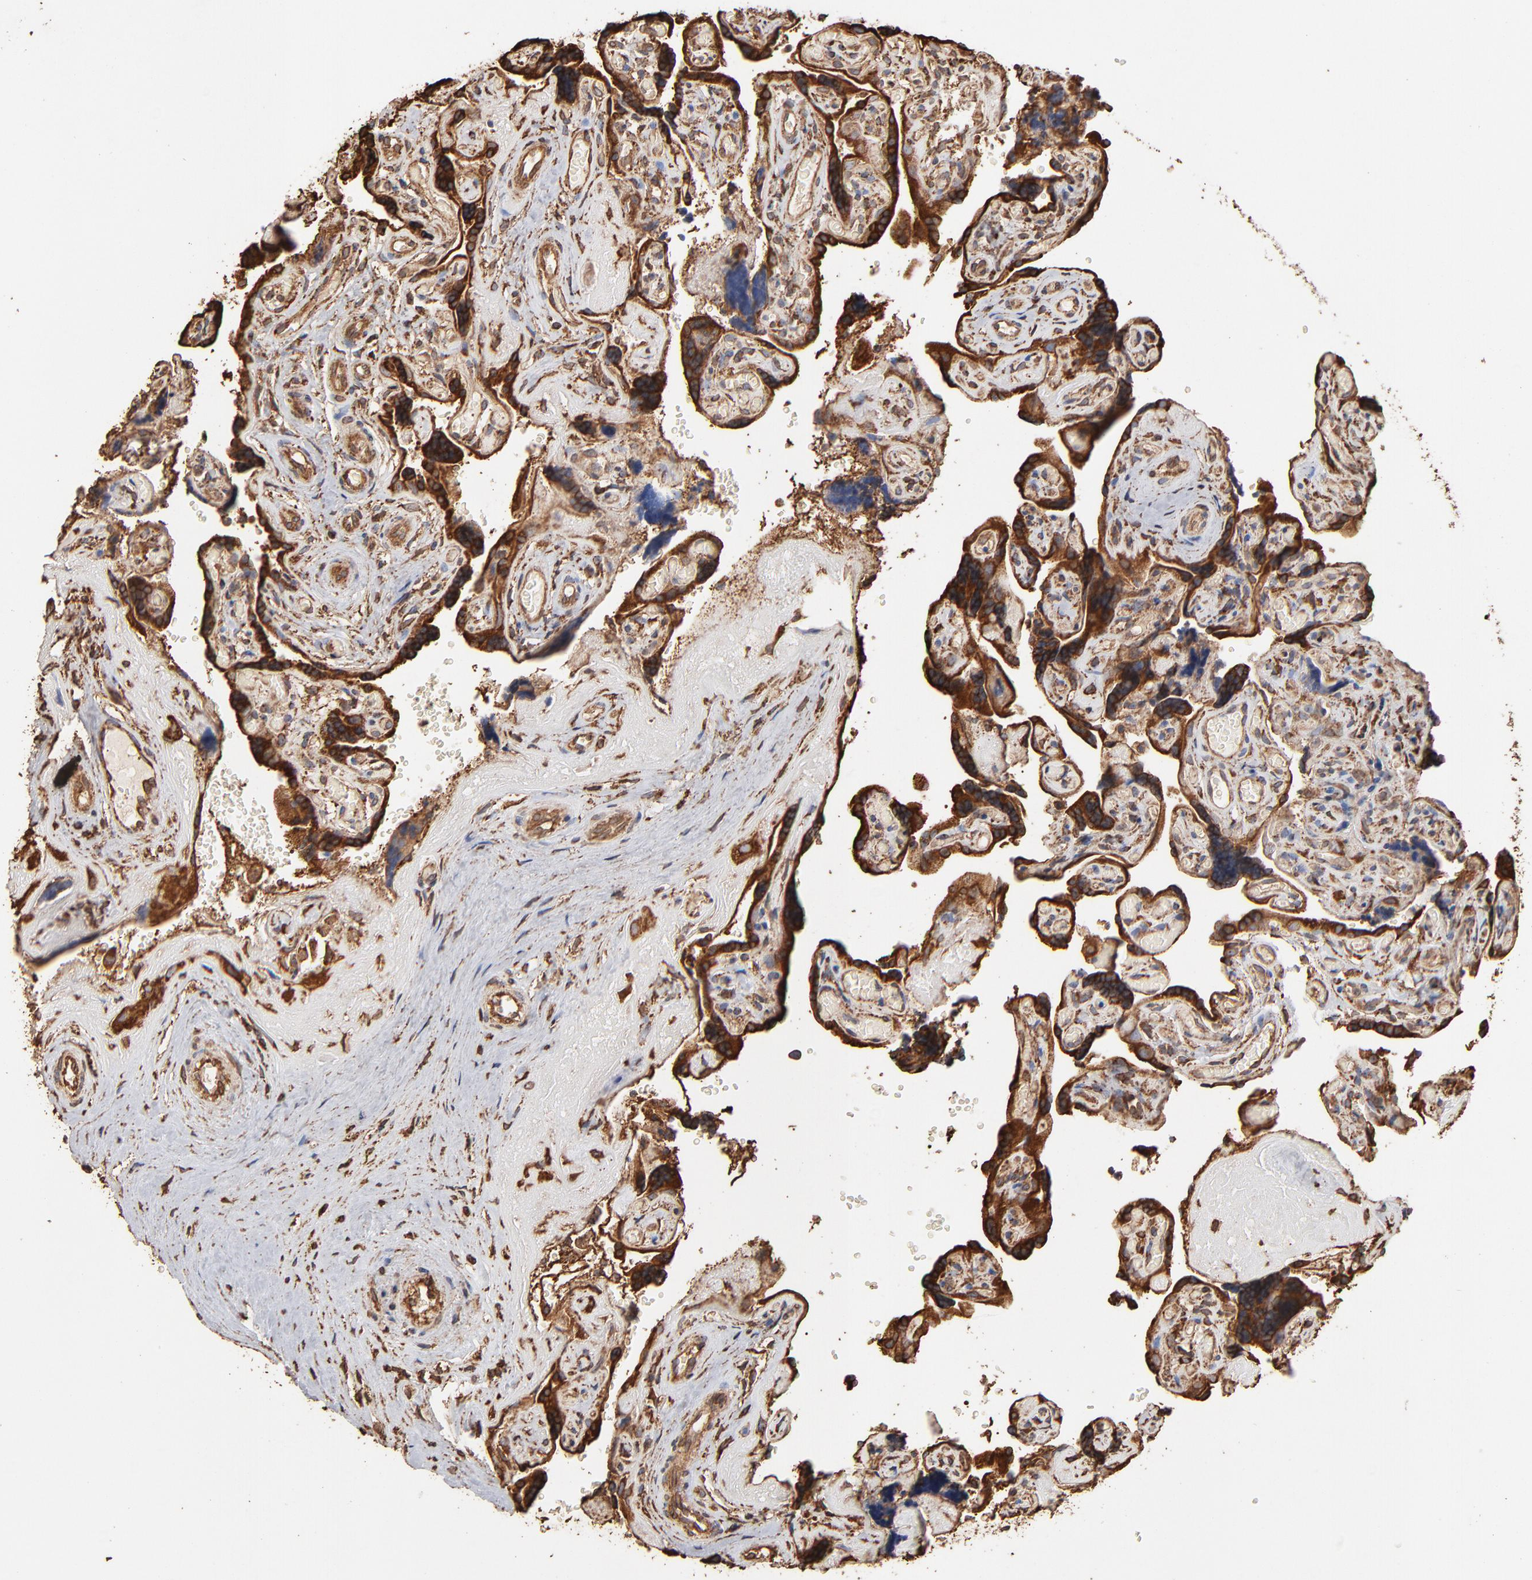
{"staining": {"intensity": "moderate", "quantity": ">75%", "location": "cytoplasmic/membranous"}, "tissue": "placenta", "cell_type": "Decidual cells", "image_type": "normal", "snomed": [{"axis": "morphology", "description": "Normal tissue, NOS"}, {"axis": "topography", "description": "Placenta"}], "caption": "Benign placenta demonstrates moderate cytoplasmic/membranous positivity in approximately >75% of decidual cells Nuclei are stained in blue..", "gene": "PDIA3", "patient": {"sex": "female", "age": 30}}